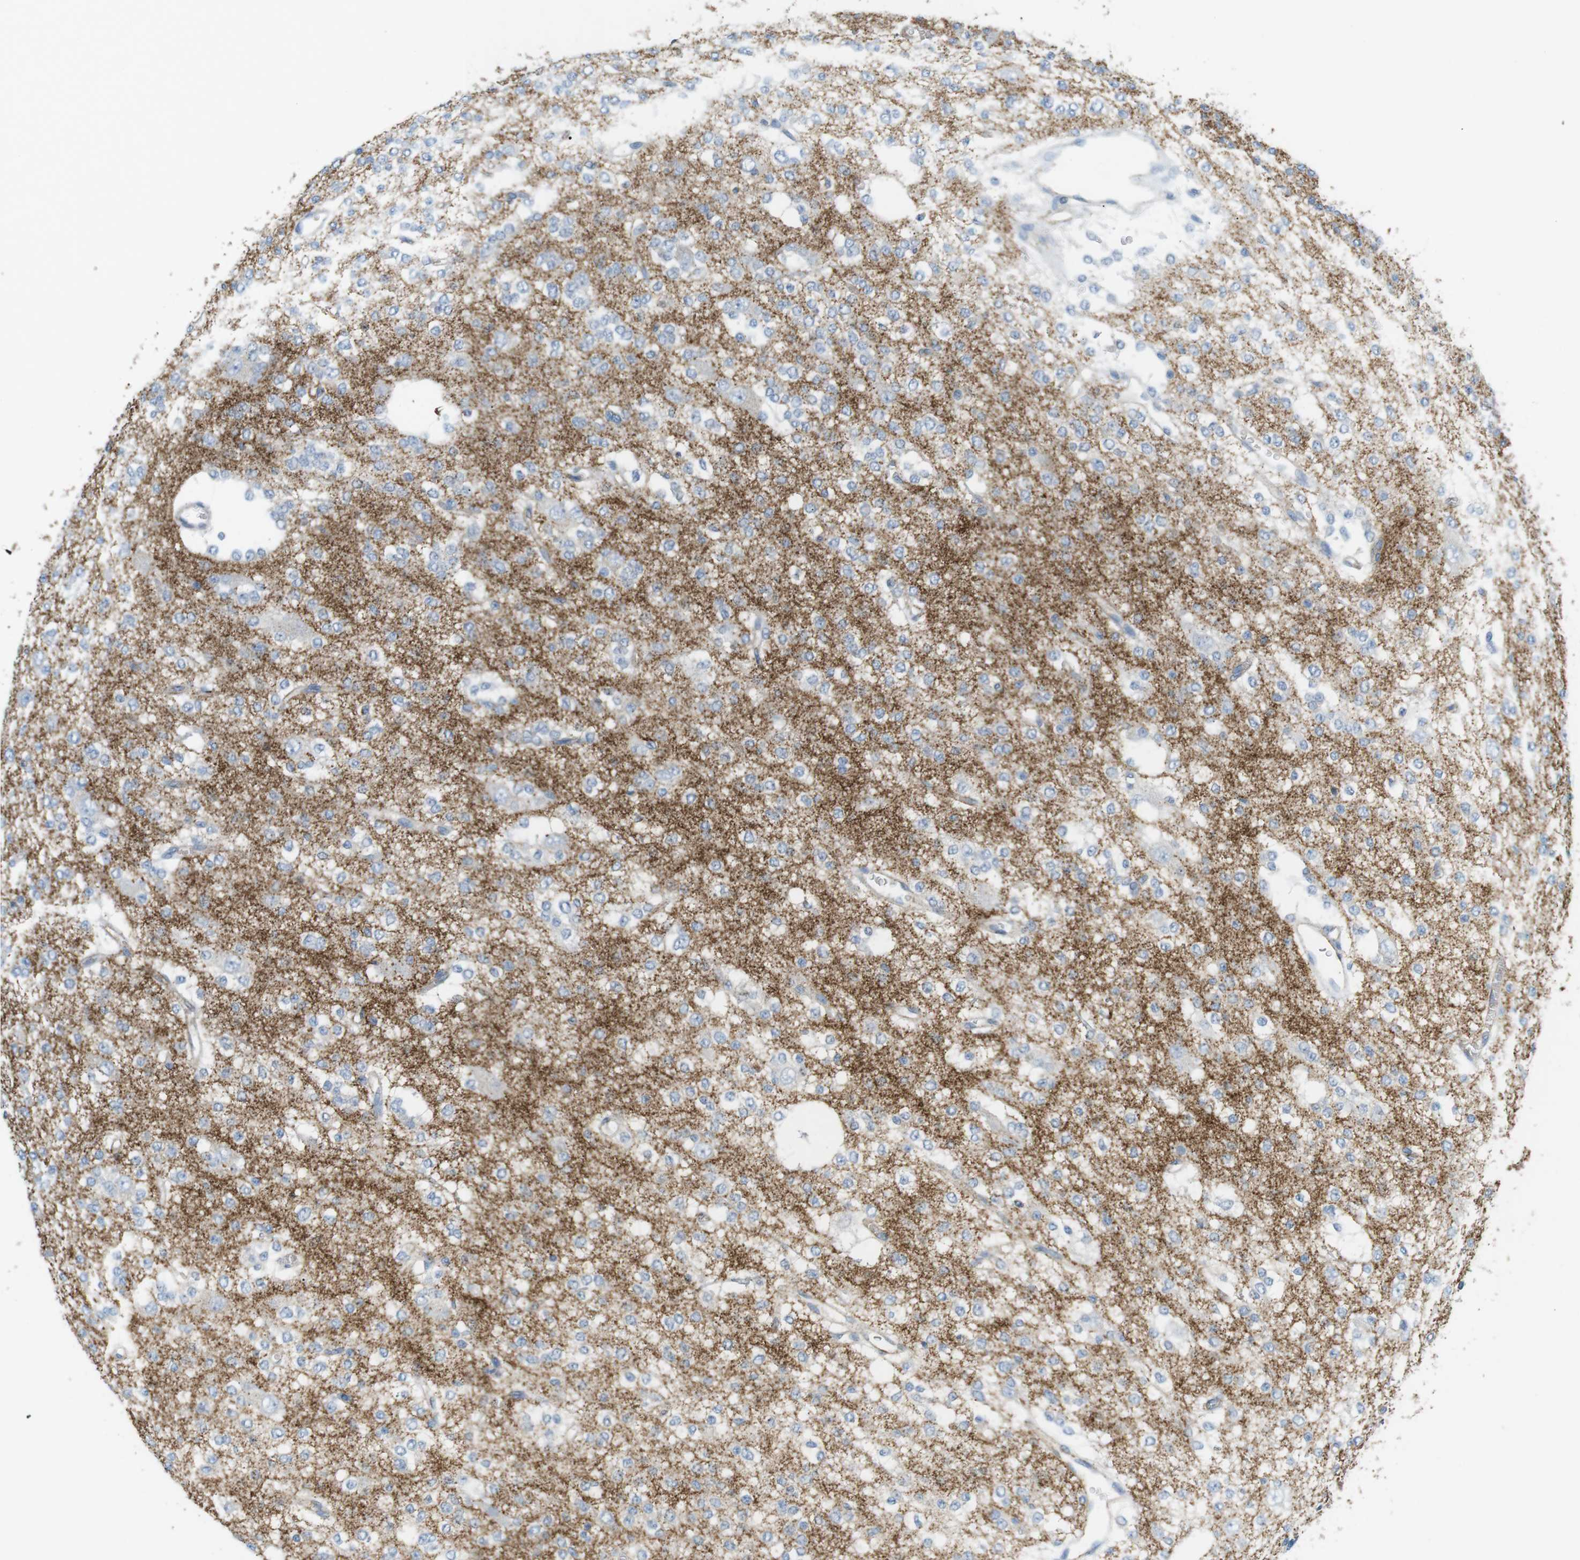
{"staining": {"intensity": "negative", "quantity": "none", "location": "none"}, "tissue": "glioma", "cell_type": "Tumor cells", "image_type": "cancer", "snomed": [{"axis": "morphology", "description": "Glioma, malignant, Low grade"}, {"axis": "topography", "description": "Brain"}], "caption": "Immunohistochemical staining of human low-grade glioma (malignant) shows no significant expression in tumor cells.", "gene": "VAMP1", "patient": {"sex": "male", "age": 38}}